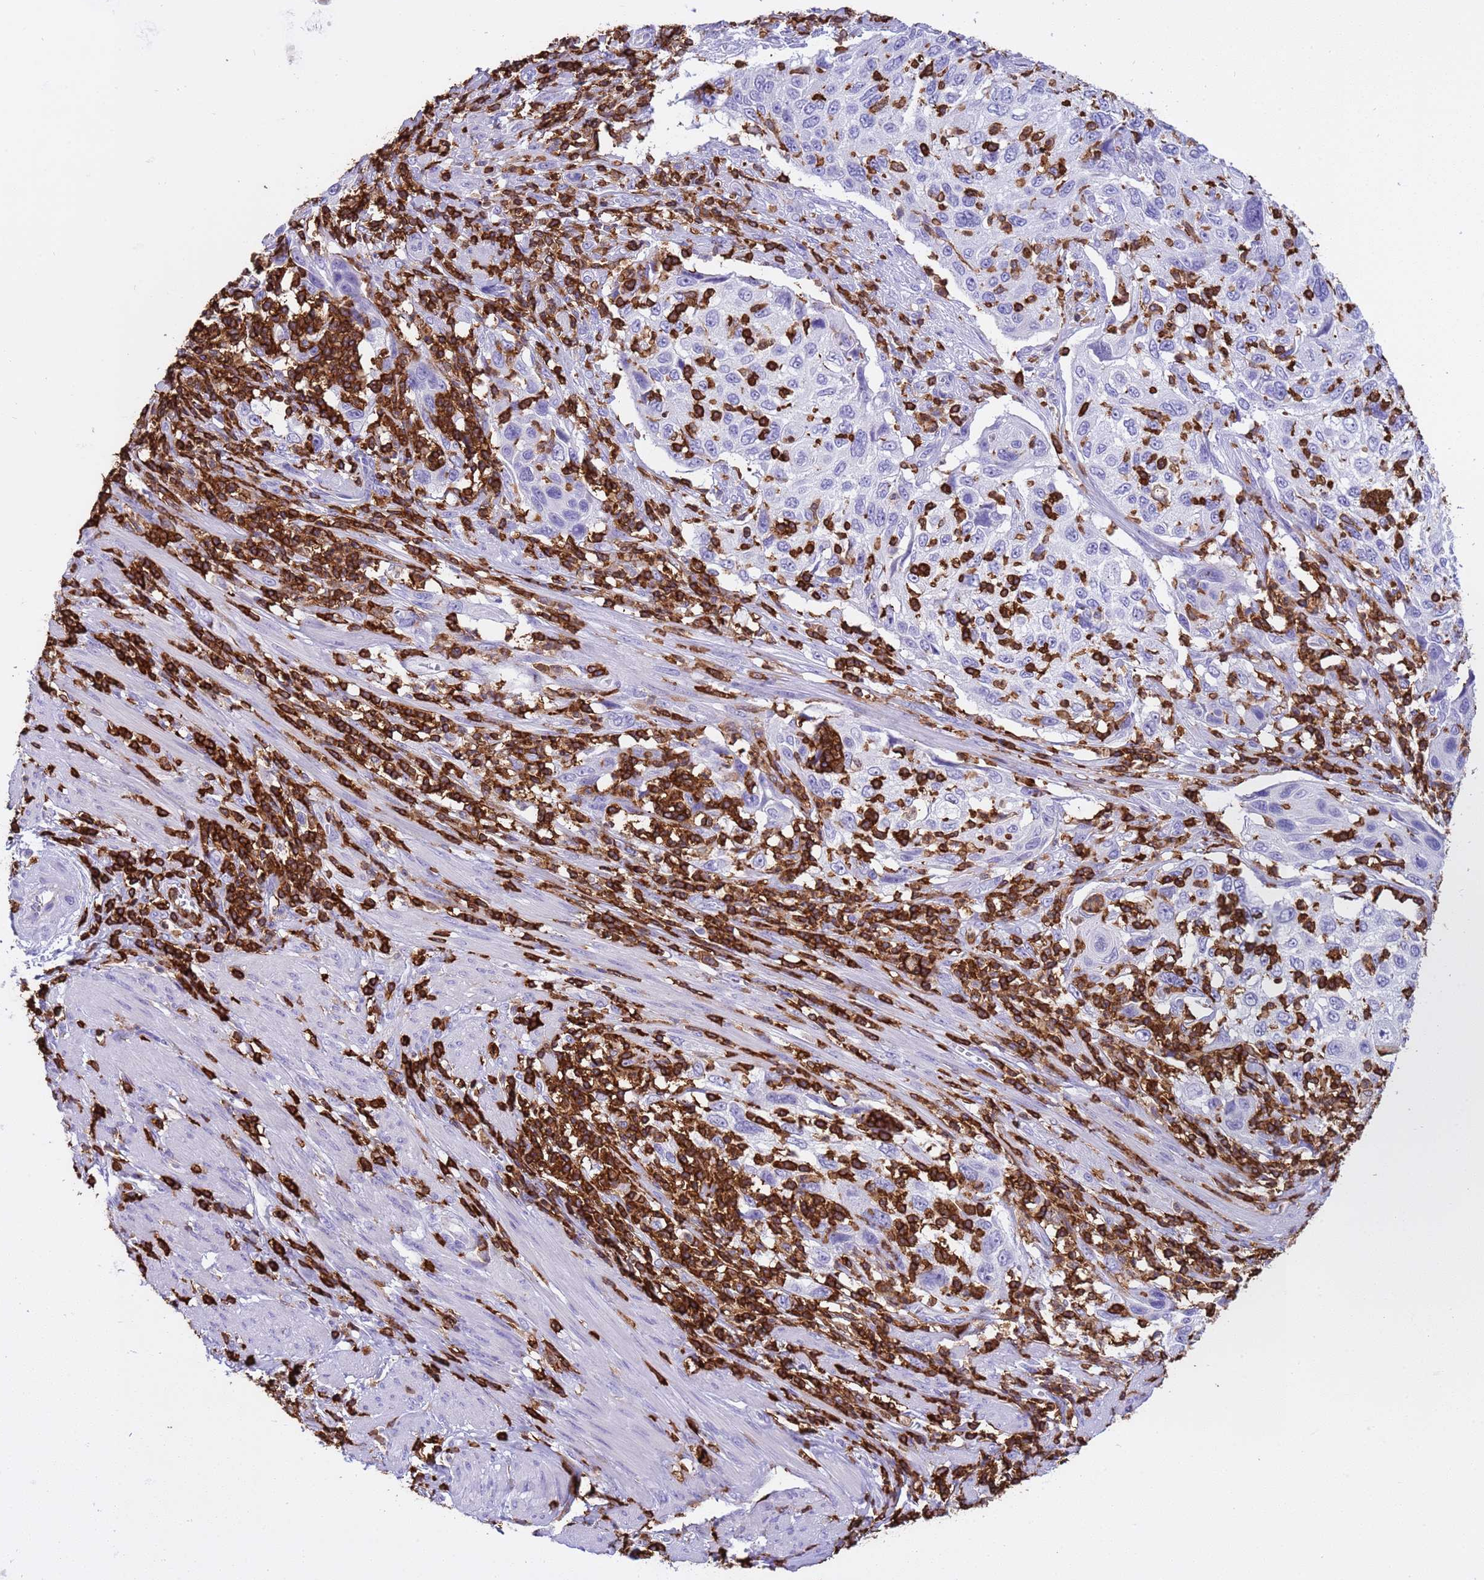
{"staining": {"intensity": "negative", "quantity": "none", "location": "none"}, "tissue": "cervical cancer", "cell_type": "Tumor cells", "image_type": "cancer", "snomed": [{"axis": "morphology", "description": "Squamous cell carcinoma, NOS"}, {"axis": "topography", "description": "Cervix"}], "caption": "A micrograph of cervical squamous cell carcinoma stained for a protein shows no brown staining in tumor cells.", "gene": "IRF5", "patient": {"sex": "female", "age": 70}}